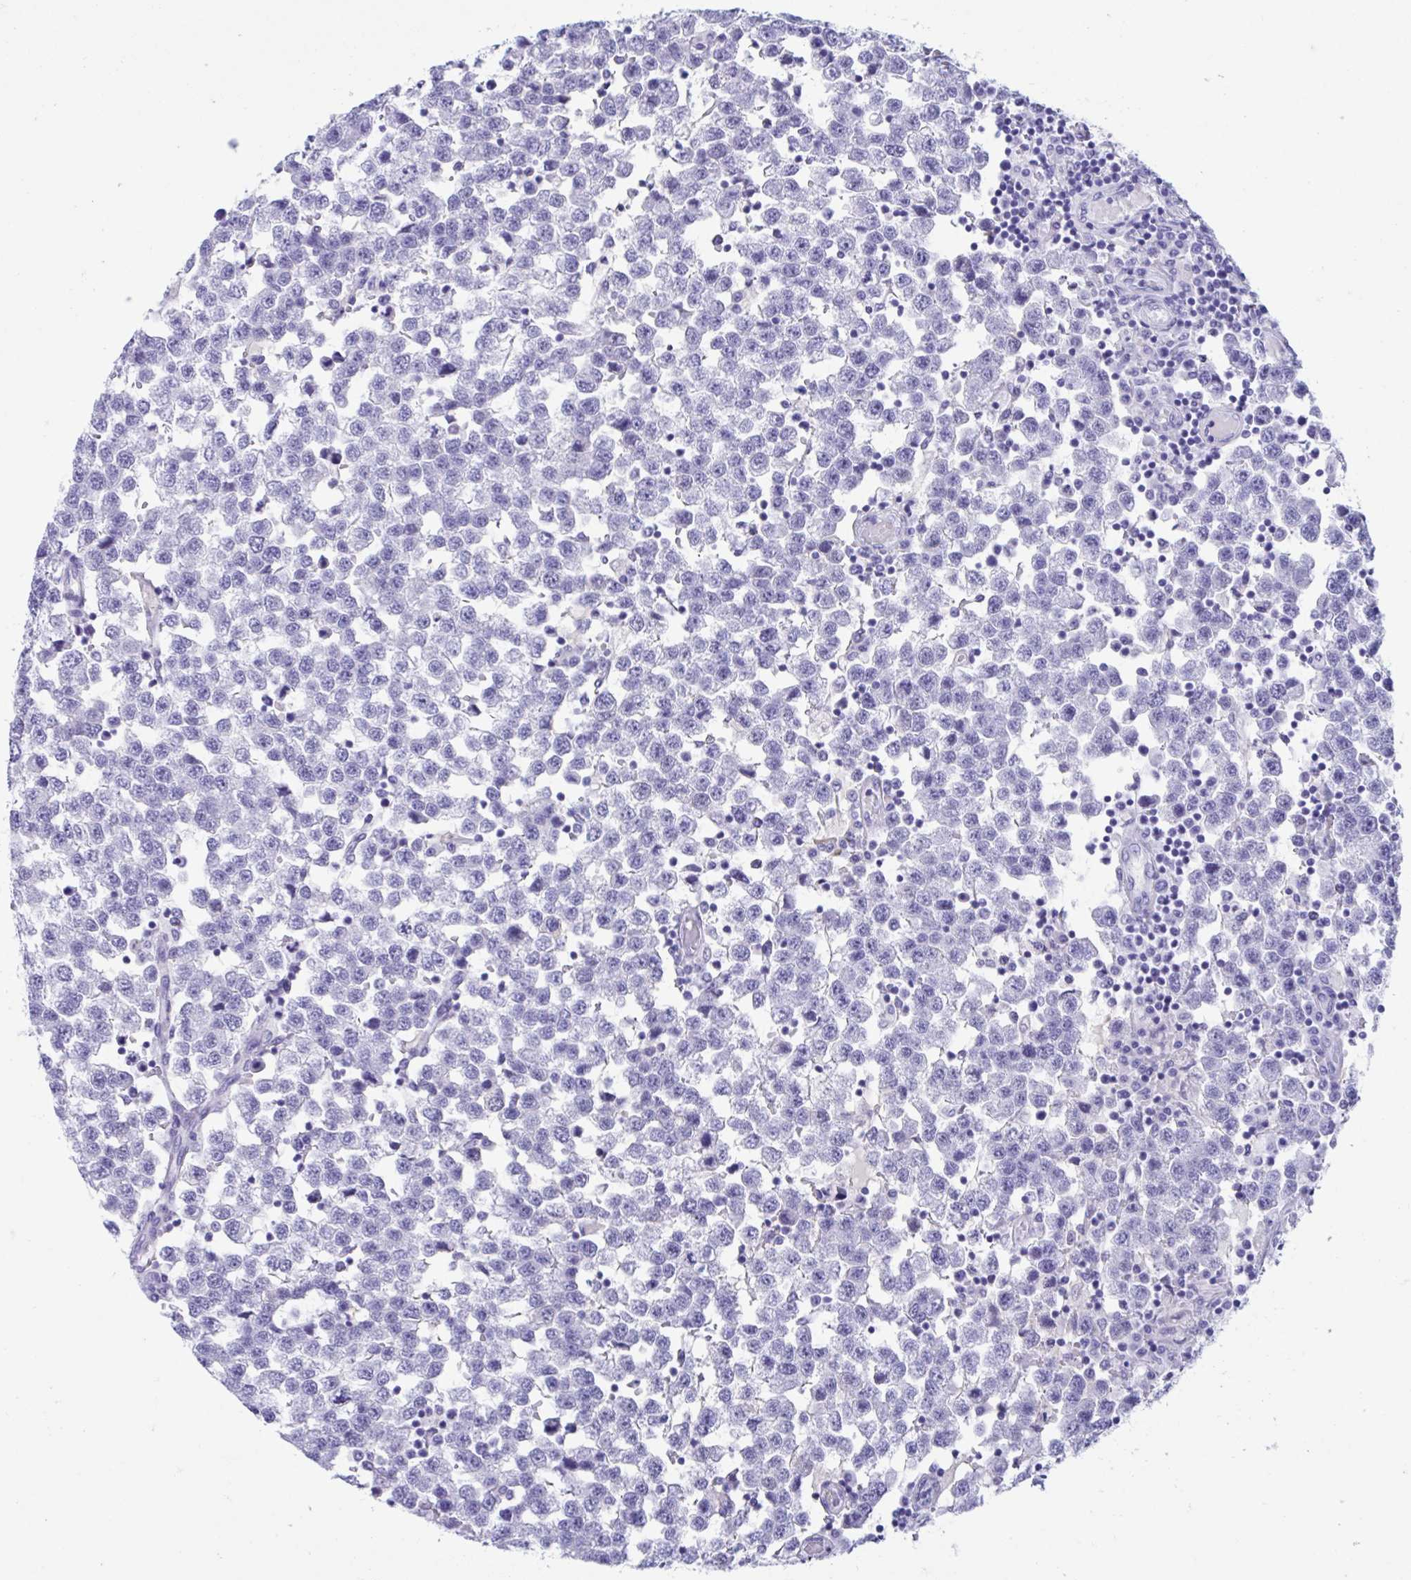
{"staining": {"intensity": "negative", "quantity": "none", "location": "none"}, "tissue": "testis cancer", "cell_type": "Tumor cells", "image_type": "cancer", "snomed": [{"axis": "morphology", "description": "Seminoma, NOS"}, {"axis": "topography", "description": "Testis"}], "caption": "Tumor cells show no significant protein positivity in testis seminoma.", "gene": "TMEM35A", "patient": {"sex": "male", "age": 34}}